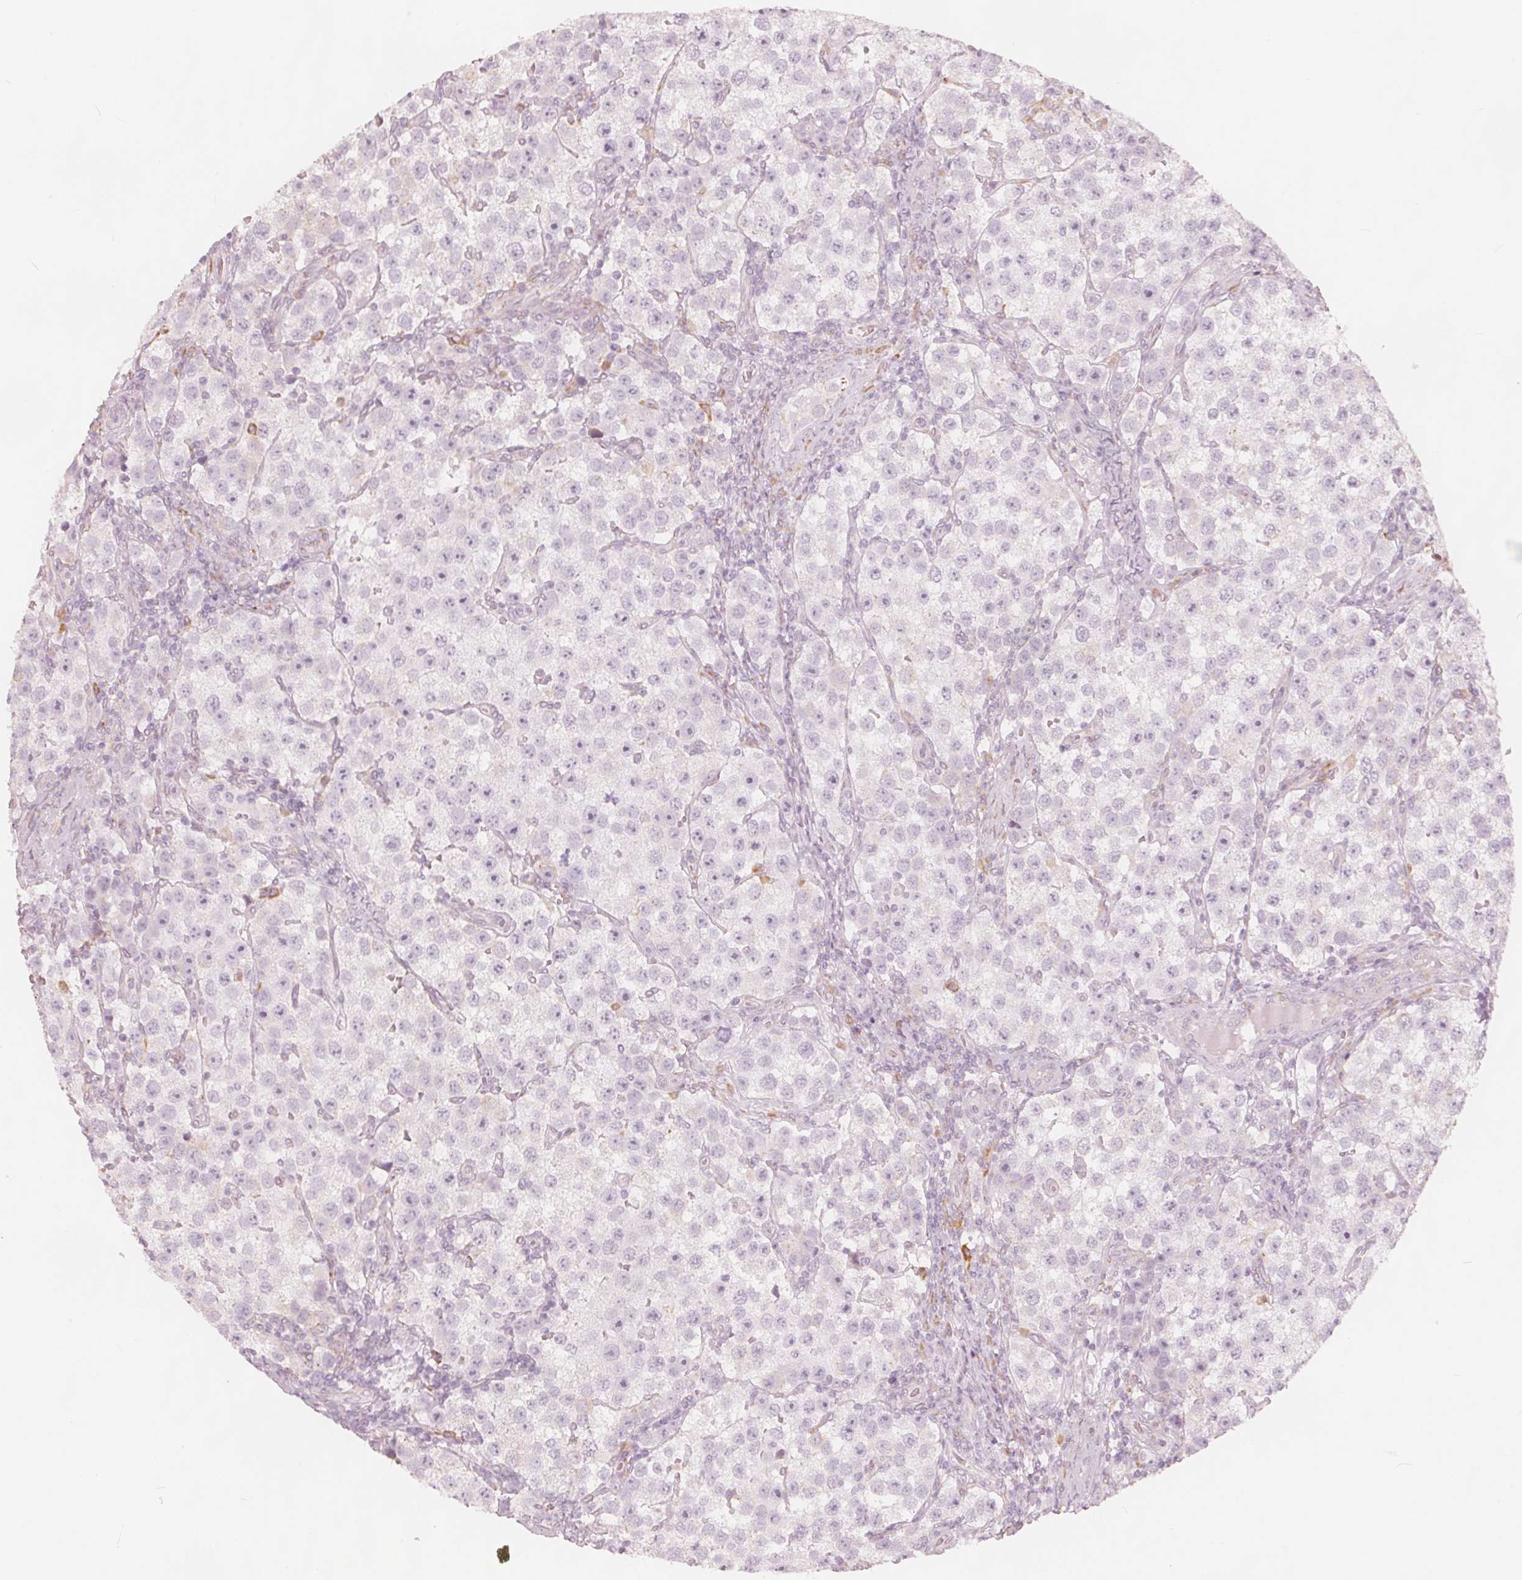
{"staining": {"intensity": "negative", "quantity": "none", "location": "none"}, "tissue": "testis cancer", "cell_type": "Tumor cells", "image_type": "cancer", "snomed": [{"axis": "morphology", "description": "Seminoma, NOS"}, {"axis": "topography", "description": "Testis"}], "caption": "Tumor cells show no significant protein staining in testis seminoma. (Brightfield microscopy of DAB (3,3'-diaminobenzidine) IHC at high magnification).", "gene": "BRSK1", "patient": {"sex": "male", "age": 37}}